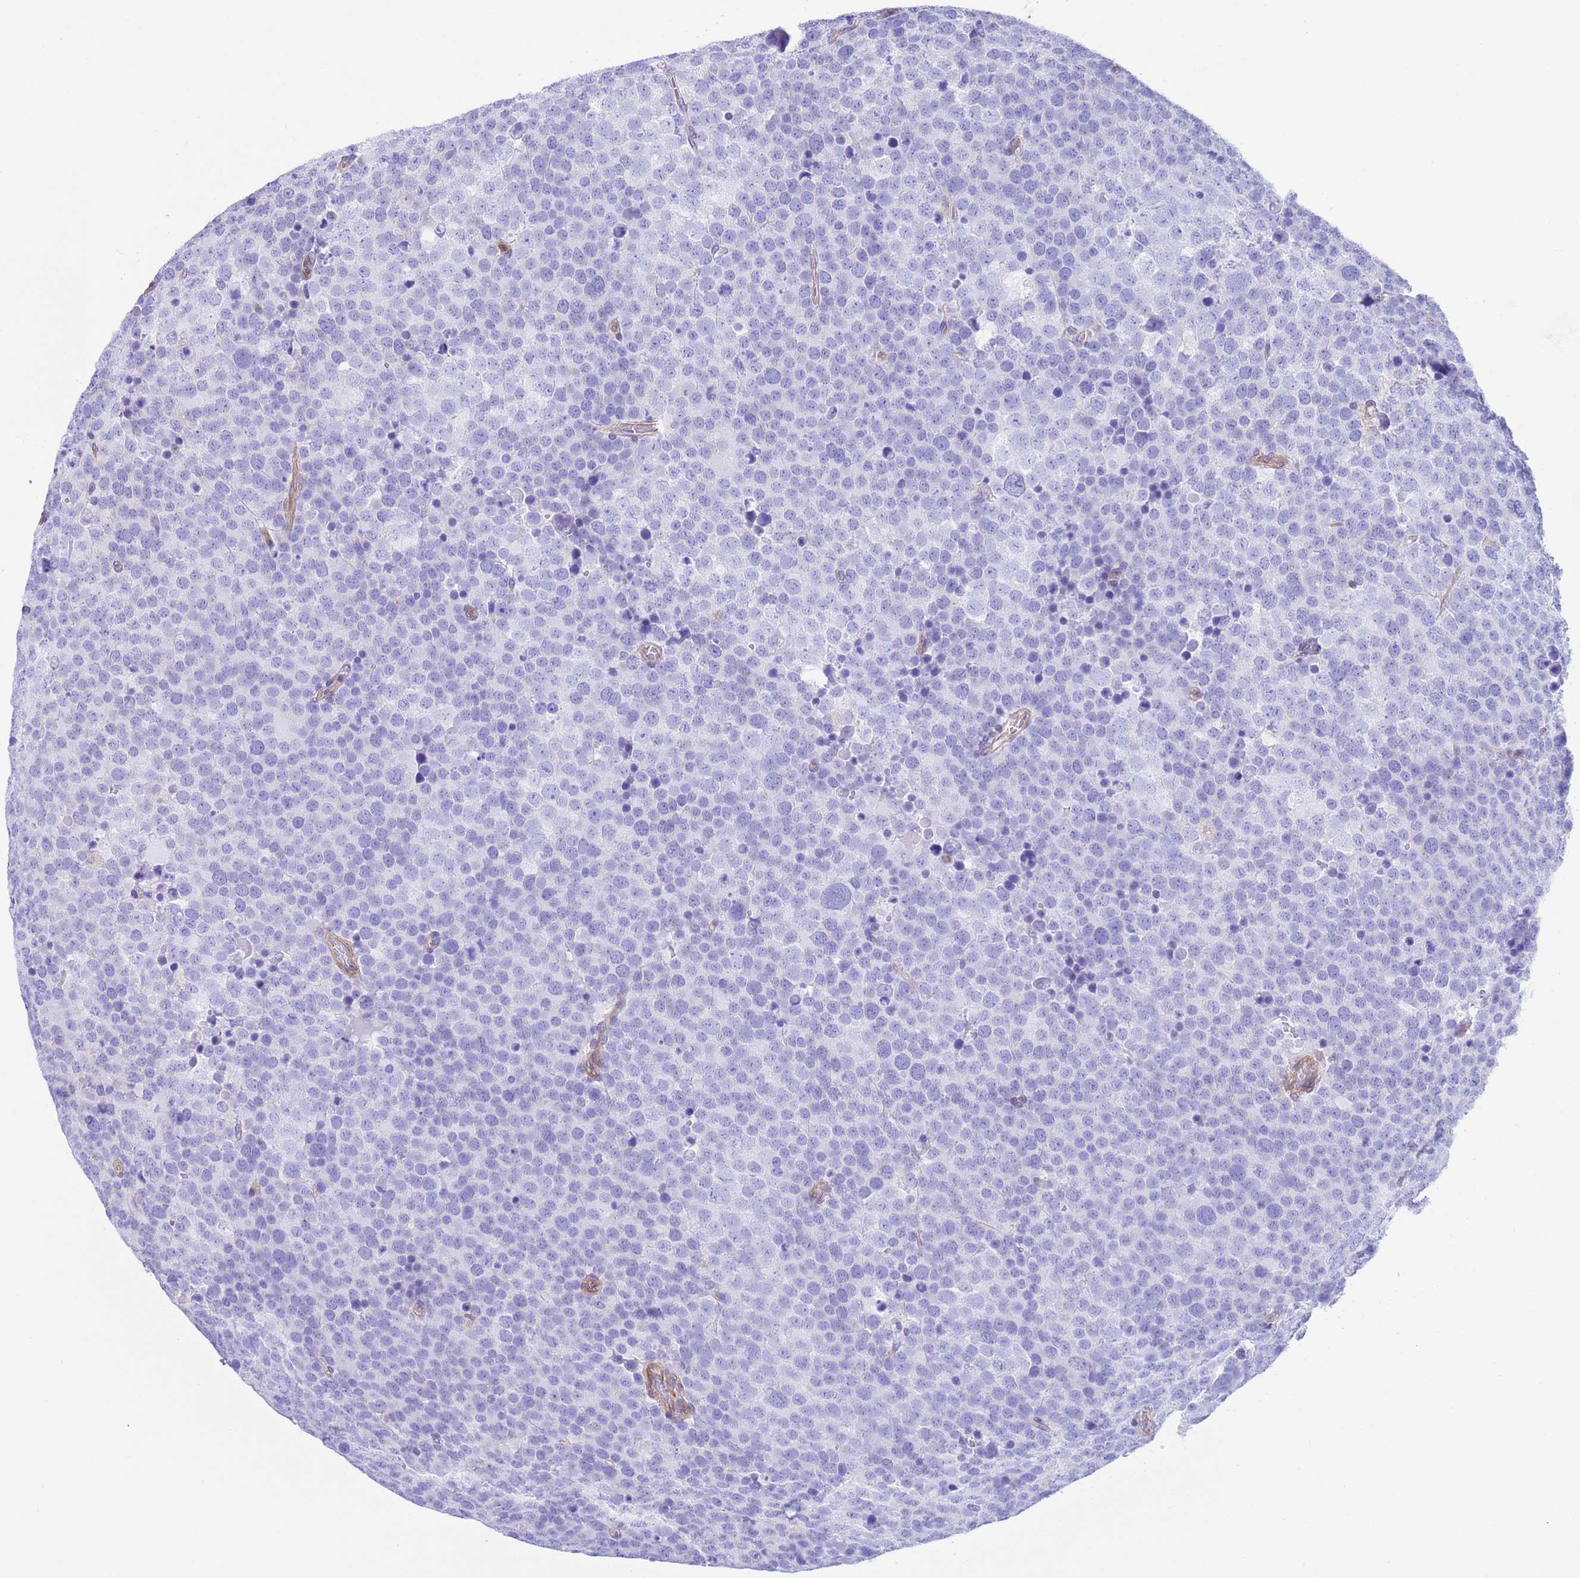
{"staining": {"intensity": "negative", "quantity": "none", "location": "none"}, "tissue": "testis cancer", "cell_type": "Tumor cells", "image_type": "cancer", "snomed": [{"axis": "morphology", "description": "Seminoma, NOS"}, {"axis": "topography", "description": "Testis"}], "caption": "Tumor cells are negative for brown protein staining in seminoma (testis).", "gene": "C6orf47", "patient": {"sex": "male", "age": 71}}